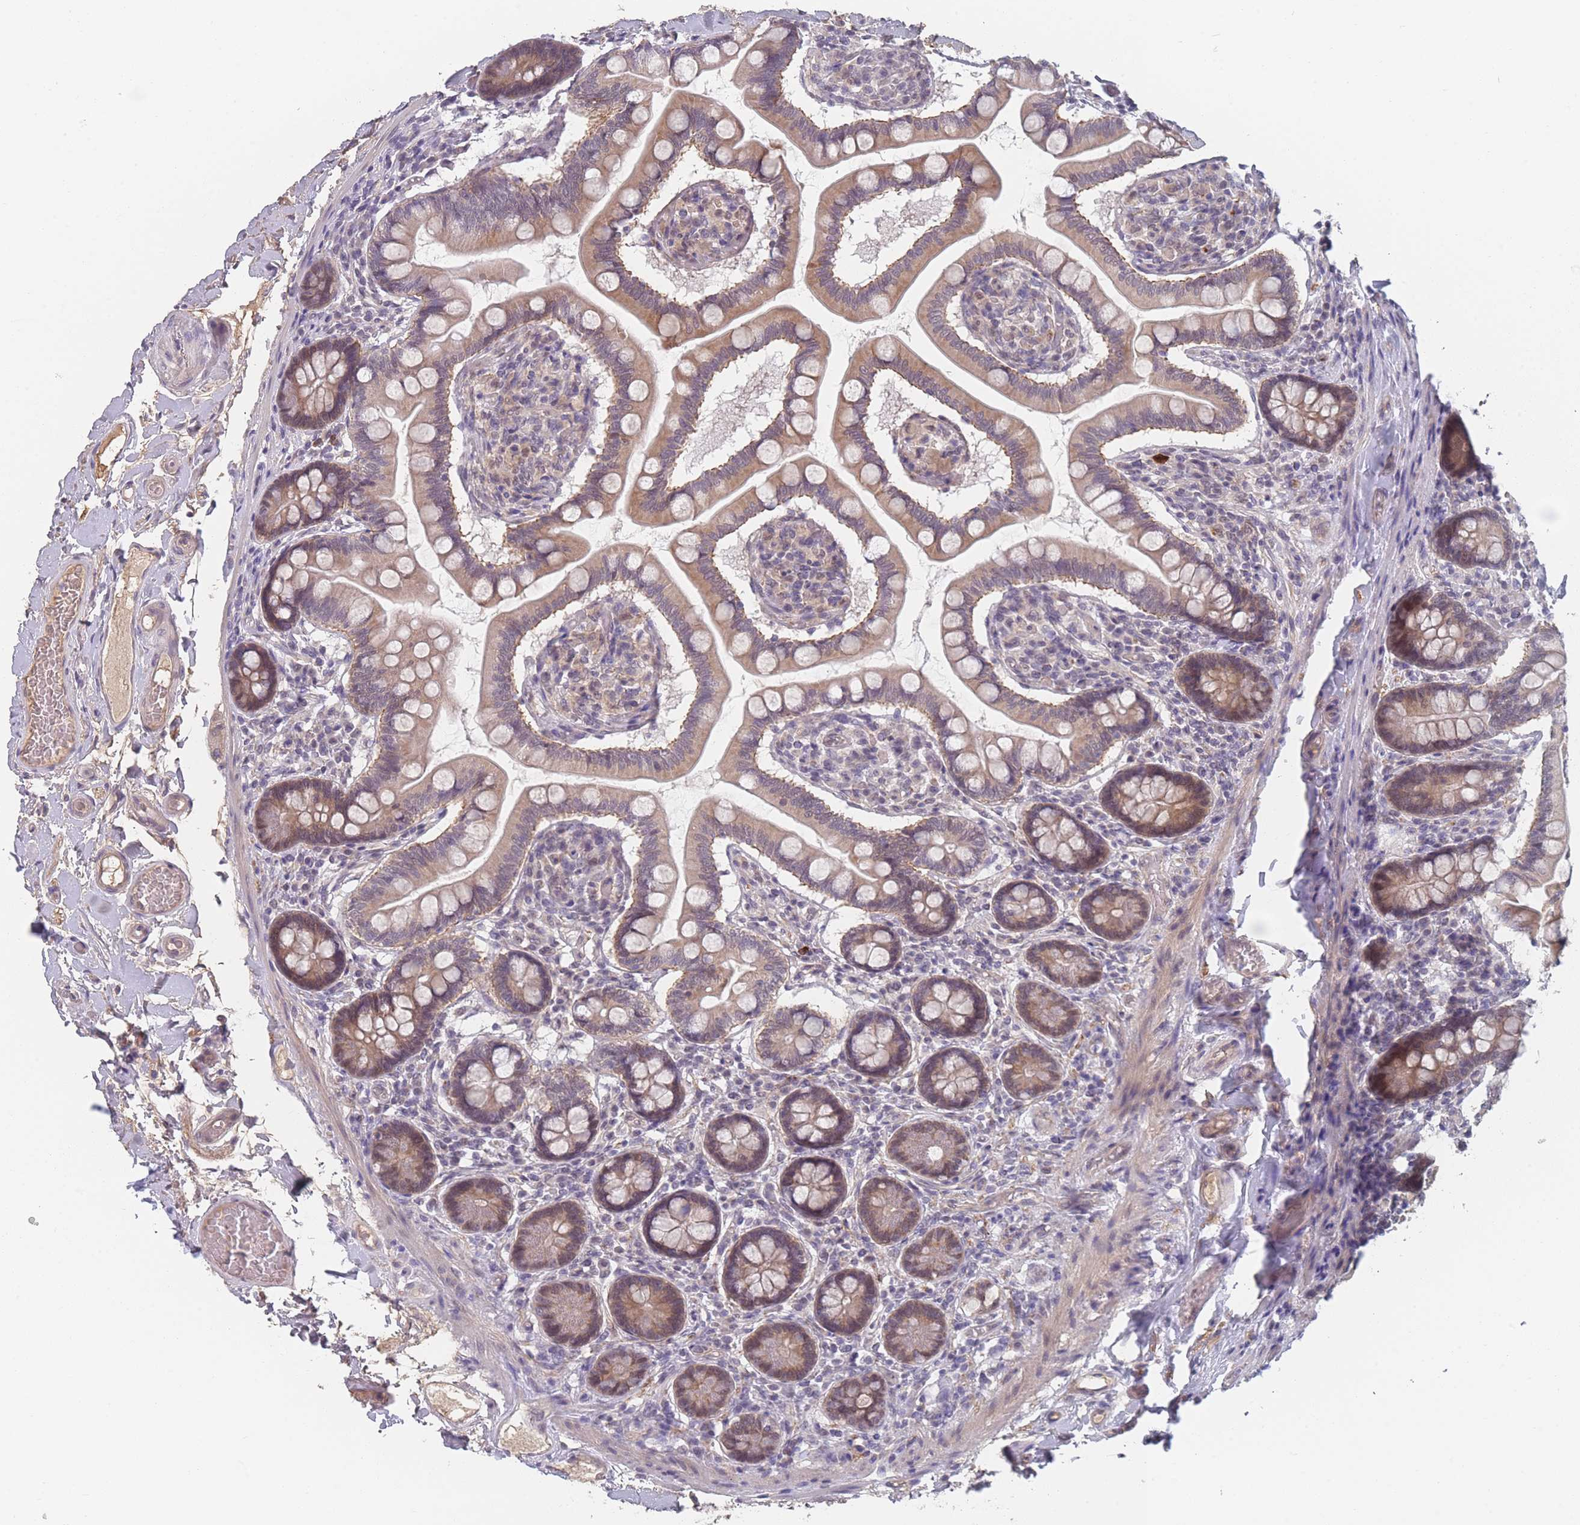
{"staining": {"intensity": "moderate", "quantity": "25%-75%", "location": "cytoplasmic/membranous,nuclear"}, "tissue": "small intestine", "cell_type": "Glandular cells", "image_type": "normal", "snomed": [{"axis": "morphology", "description": "Normal tissue, NOS"}, {"axis": "topography", "description": "Small intestine"}], "caption": "Immunohistochemistry (IHC) histopathology image of unremarkable small intestine: human small intestine stained using IHC displays medium levels of moderate protein expression localized specifically in the cytoplasmic/membranous,nuclear of glandular cells, appearing as a cytoplasmic/membranous,nuclear brown color.", "gene": "ANKRD10", "patient": {"sex": "female", "age": 64}}